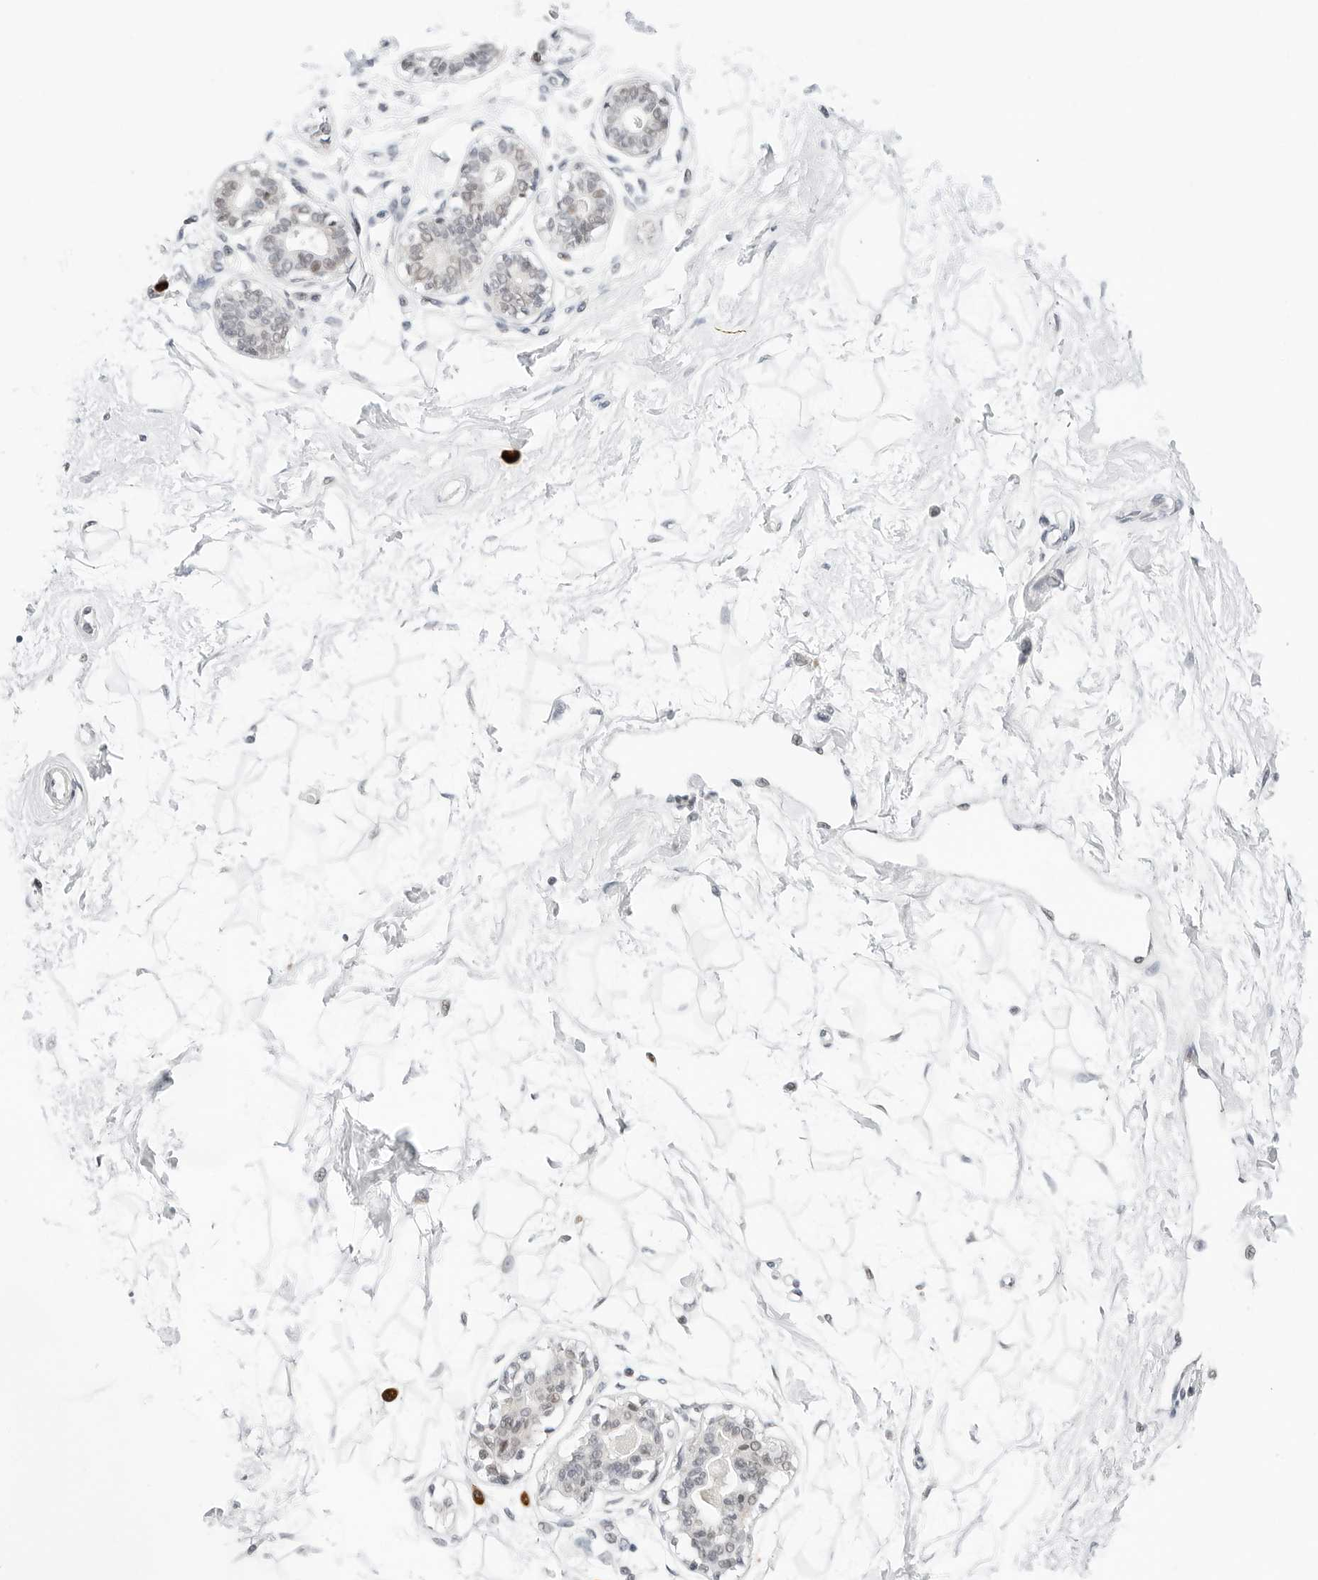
{"staining": {"intensity": "negative", "quantity": "none", "location": "none"}, "tissue": "breast", "cell_type": "Adipocytes", "image_type": "normal", "snomed": [{"axis": "morphology", "description": "Normal tissue, NOS"}, {"axis": "topography", "description": "Breast"}], "caption": "Micrograph shows no protein positivity in adipocytes of normal breast. Nuclei are stained in blue.", "gene": "PARP10", "patient": {"sex": "female", "age": 45}}